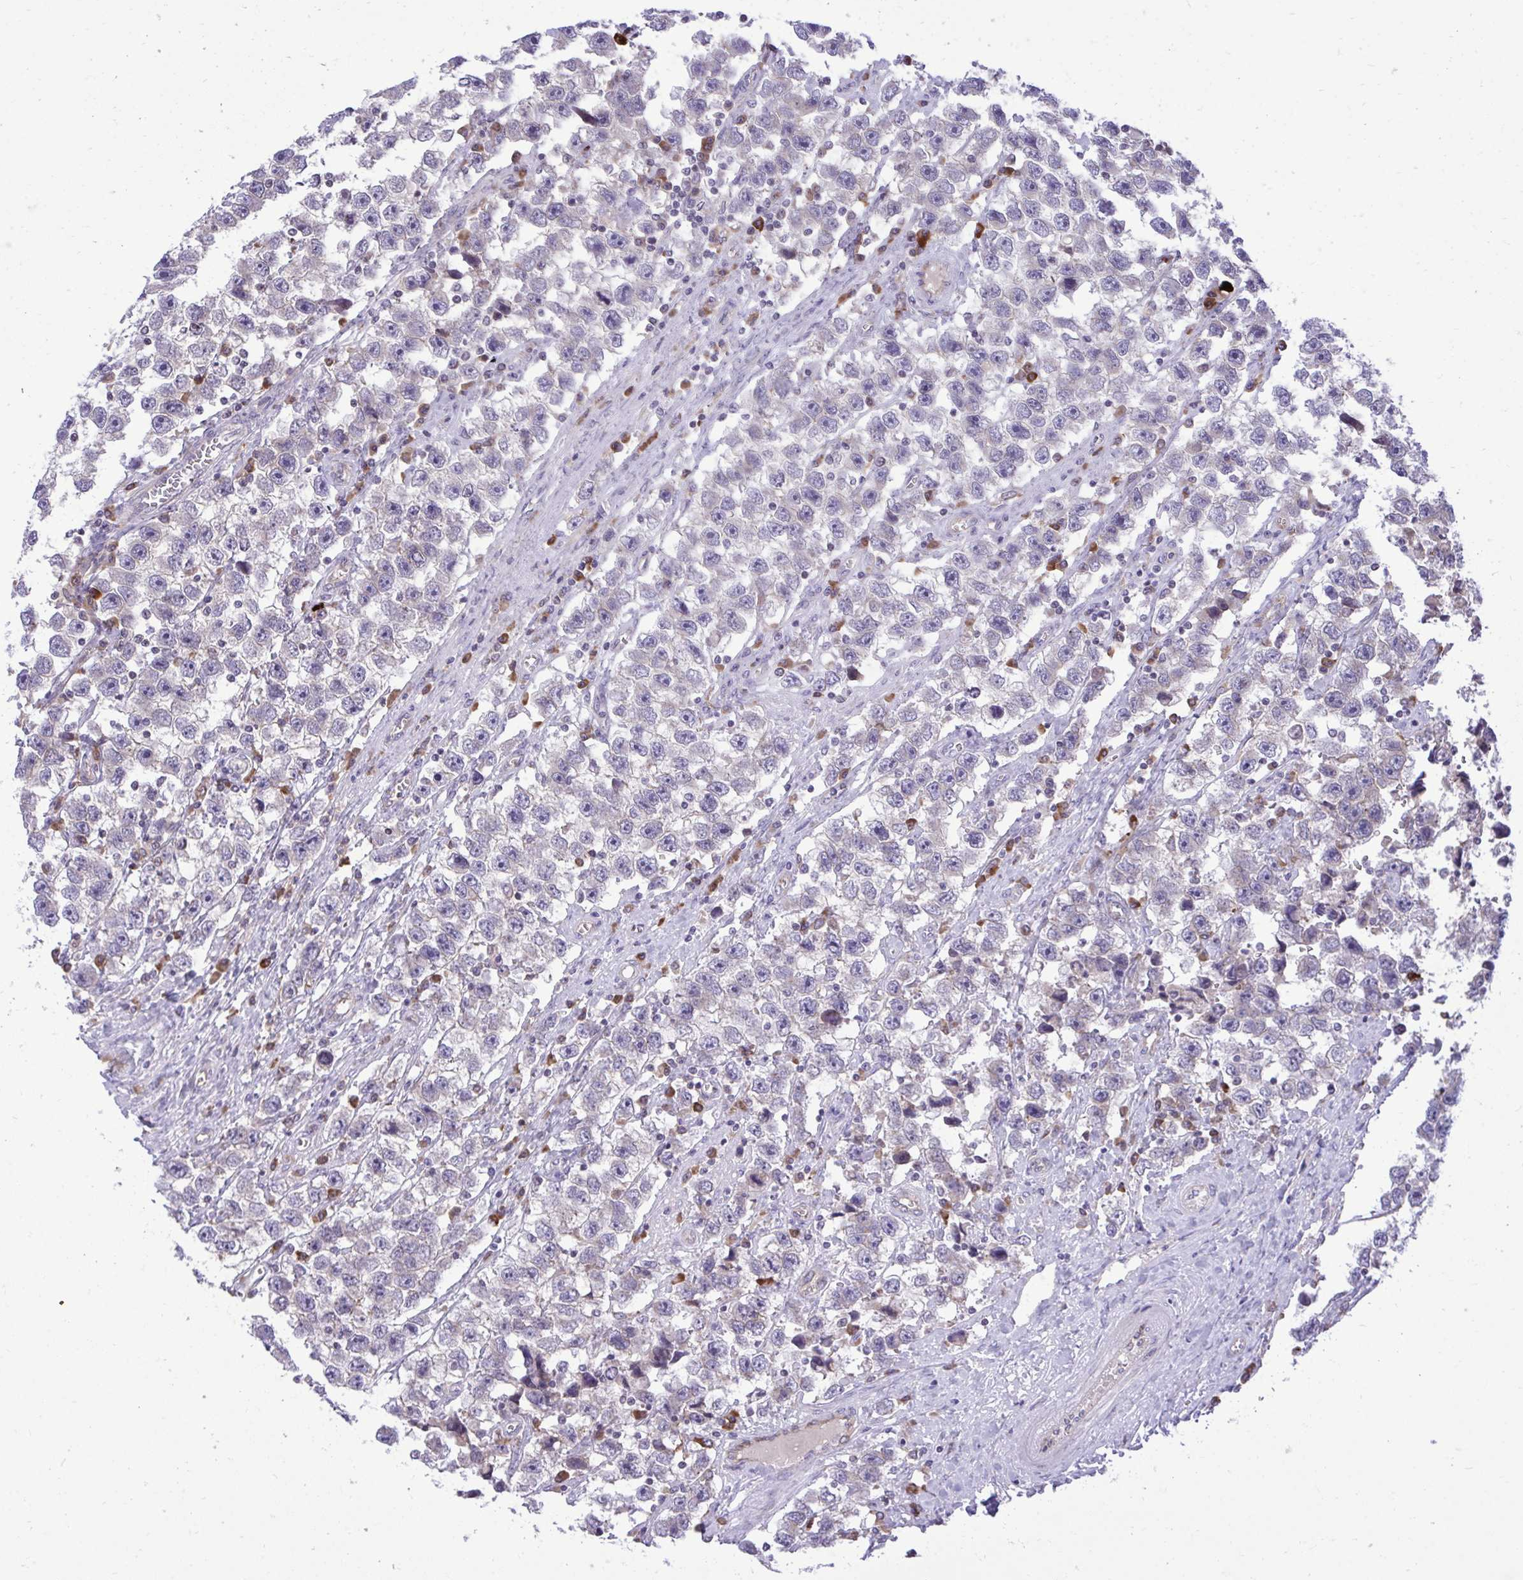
{"staining": {"intensity": "negative", "quantity": "none", "location": "none"}, "tissue": "testis cancer", "cell_type": "Tumor cells", "image_type": "cancer", "snomed": [{"axis": "morphology", "description": "Seminoma, NOS"}, {"axis": "topography", "description": "Testis"}], "caption": "Testis seminoma stained for a protein using immunohistochemistry exhibits no expression tumor cells.", "gene": "METTL9", "patient": {"sex": "male", "age": 33}}